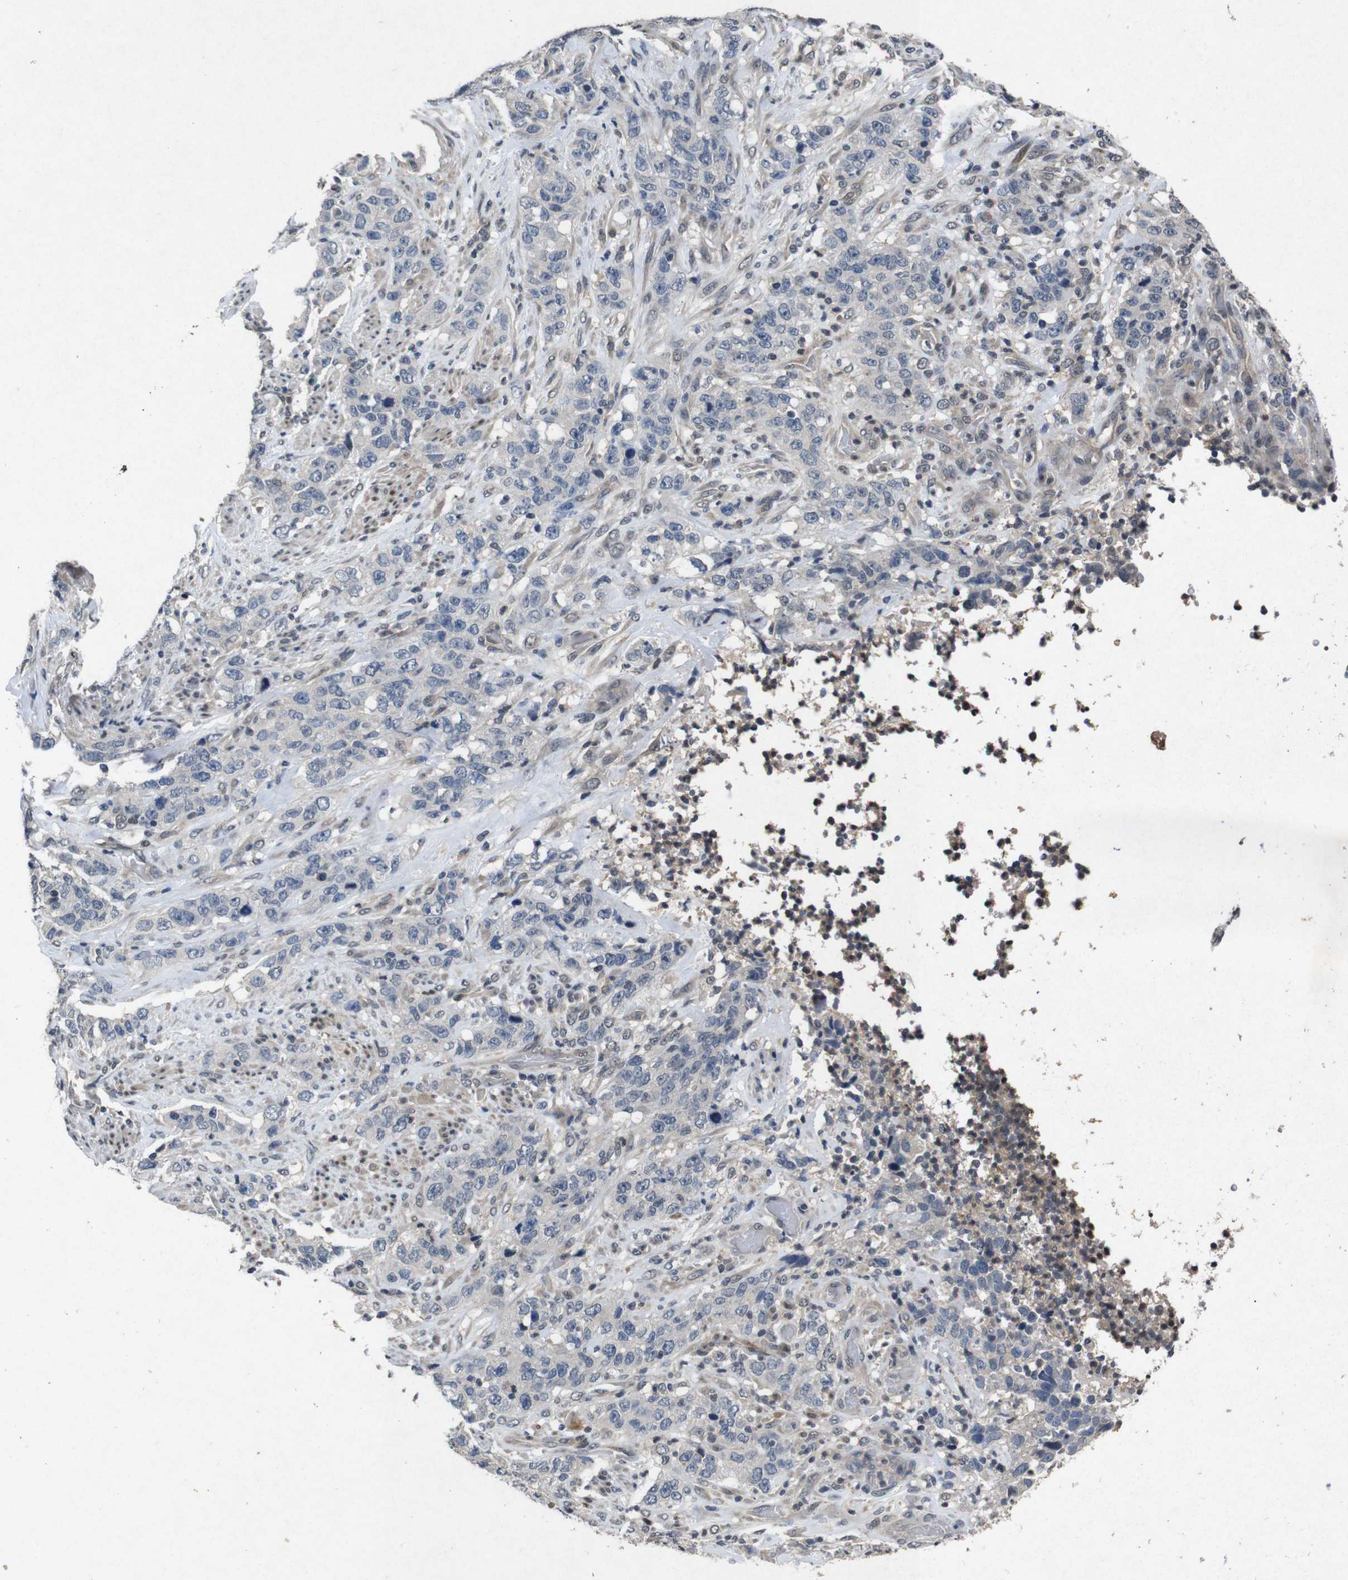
{"staining": {"intensity": "negative", "quantity": "none", "location": "none"}, "tissue": "stomach cancer", "cell_type": "Tumor cells", "image_type": "cancer", "snomed": [{"axis": "morphology", "description": "Adenocarcinoma, NOS"}, {"axis": "topography", "description": "Stomach"}], "caption": "The image displays no significant staining in tumor cells of stomach cancer.", "gene": "AKT3", "patient": {"sex": "male", "age": 48}}